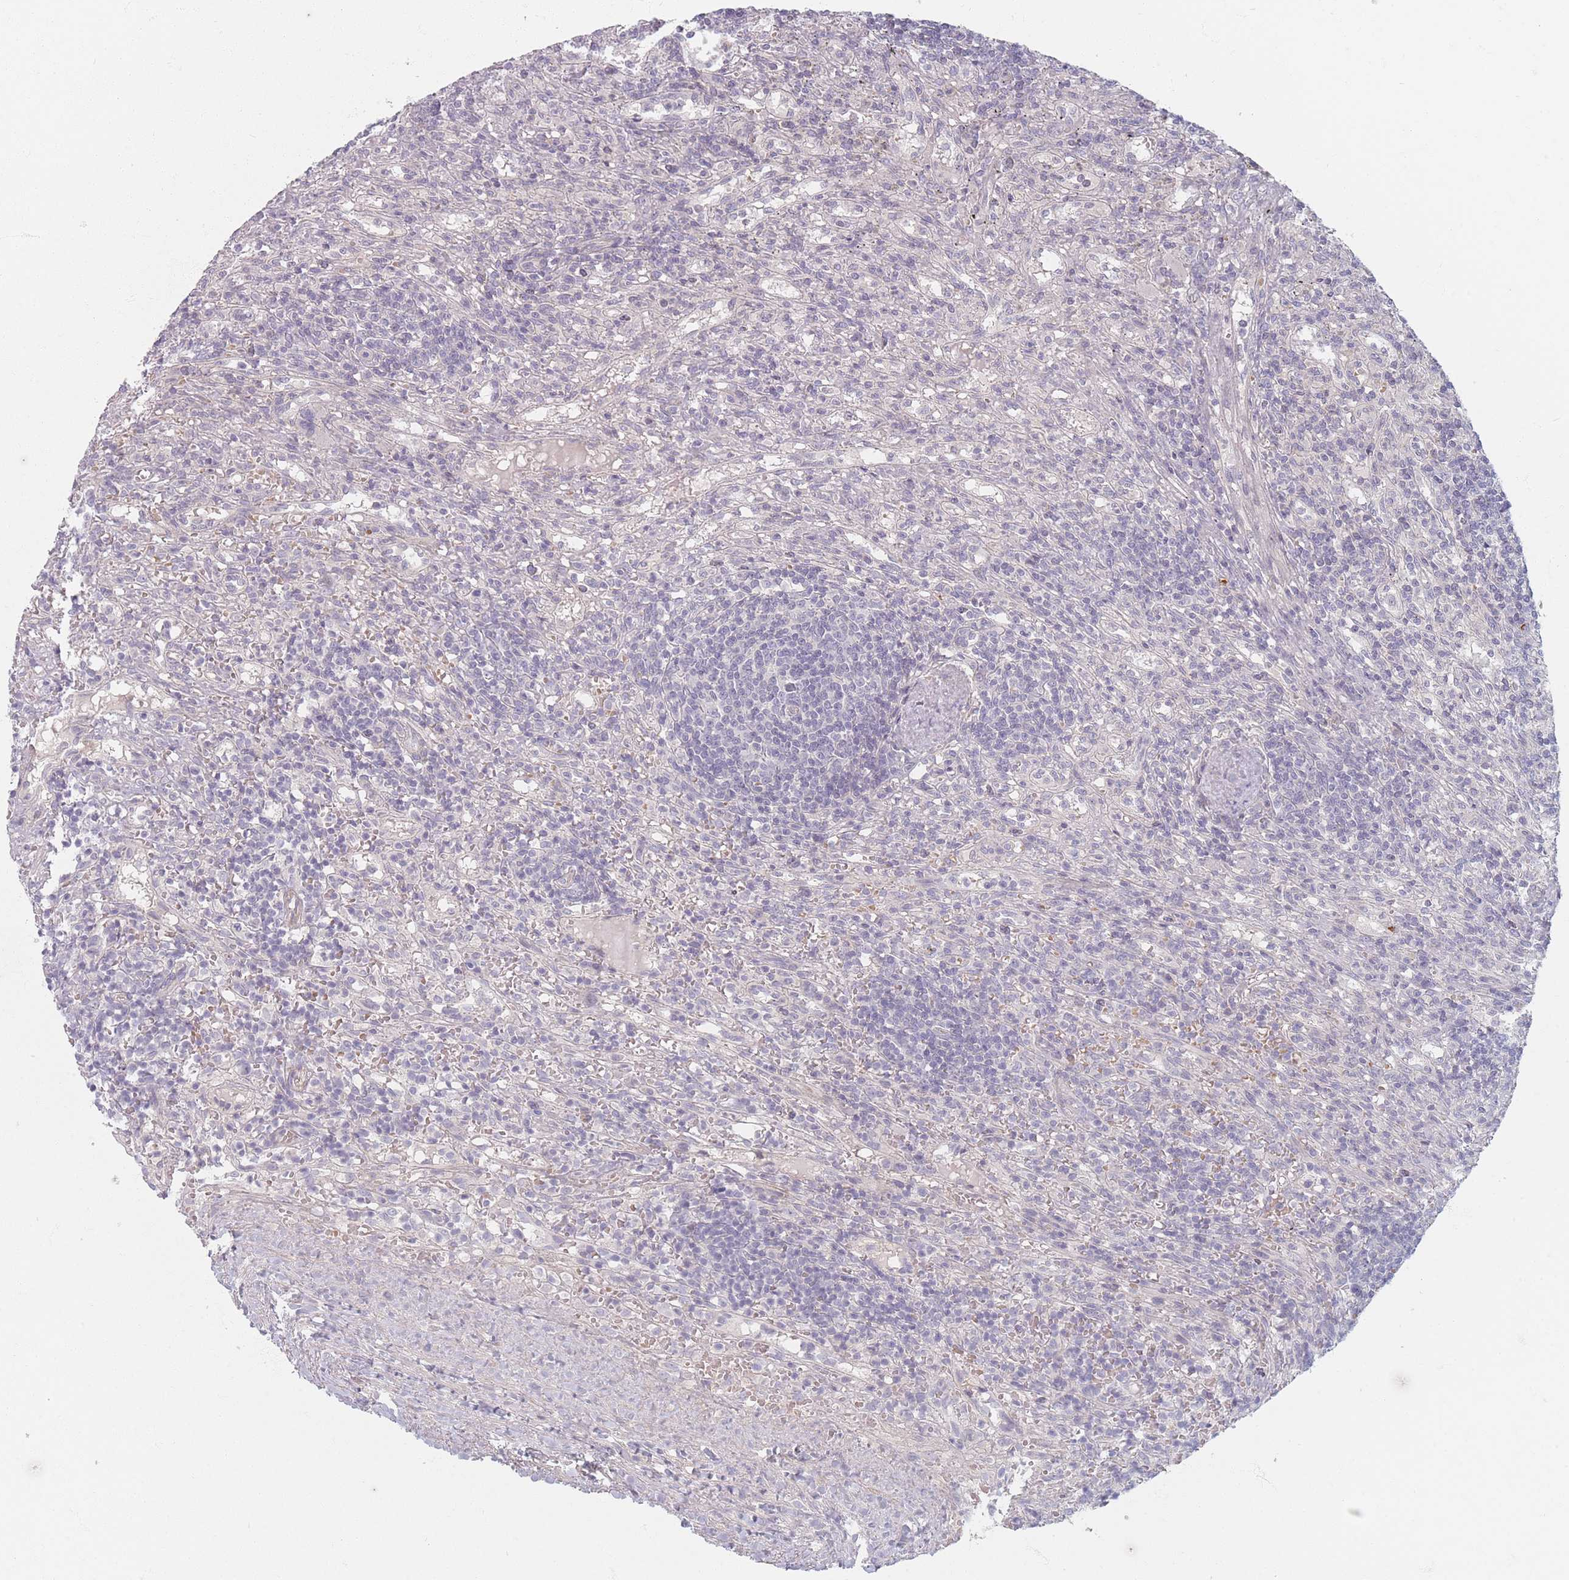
{"staining": {"intensity": "negative", "quantity": "none", "location": "none"}, "tissue": "lymphoma", "cell_type": "Tumor cells", "image_type": "cancer", "snomed": [{"axis": "morphology", "description": "Malignant lymphoma, non-Hodgkin's type, Low grade"}, {"axis": "topography", "description": "Spleen"}], "caption": "Tumor cells are negative for protein expression in human malignant lymphoma, non-Hodgkin's type (low-grade). (DAB immunohistochemistry (IHC) visualized using brightfield microscopy, high magnification).", "gene": "TMOD1", "patient": {"sex": "male", "age": 76}}